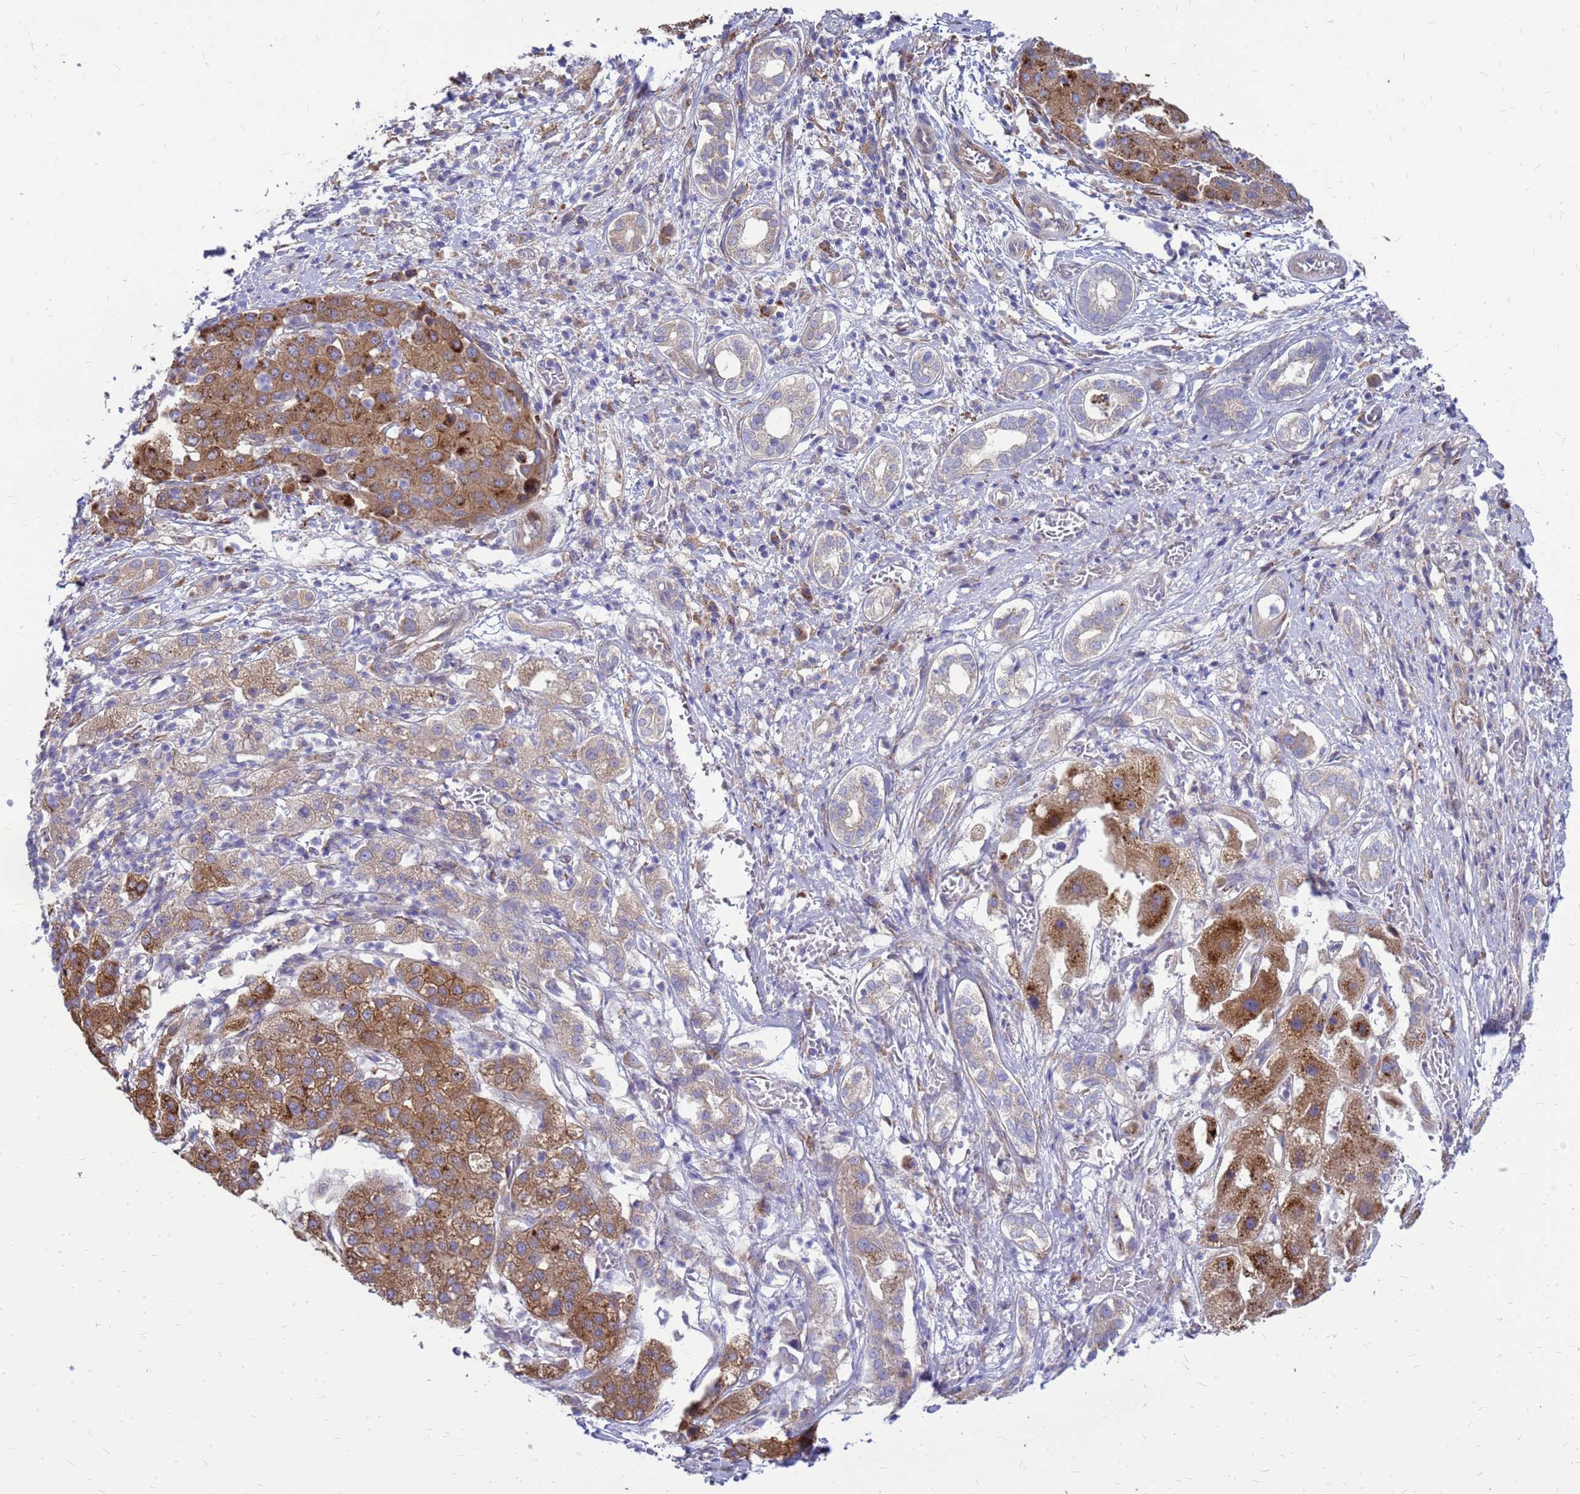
{"staining": {"intensity": "moderate", "quantity": ">75%", "location": "cytoplasmic/membranous"}, "tissue": "liver cancer", "cell_type": "Tumor cells", "image_type": "cancer", "snomed": [{"axis": "morphology", "description": "Carcinoma, Hepatocellular, NOS"}, {"axis": "topography", "description": "Liver"}], "caption": "Hepatocellular carcinoma (liver) stained for a protein displays moderate cytoplasmic/membranous positivity in tumor cells. The protein is shown in brown color, while the nuclei are stained blue.", "gene": "FSTL4", "patient": {"sex": "male", "age": 65}}